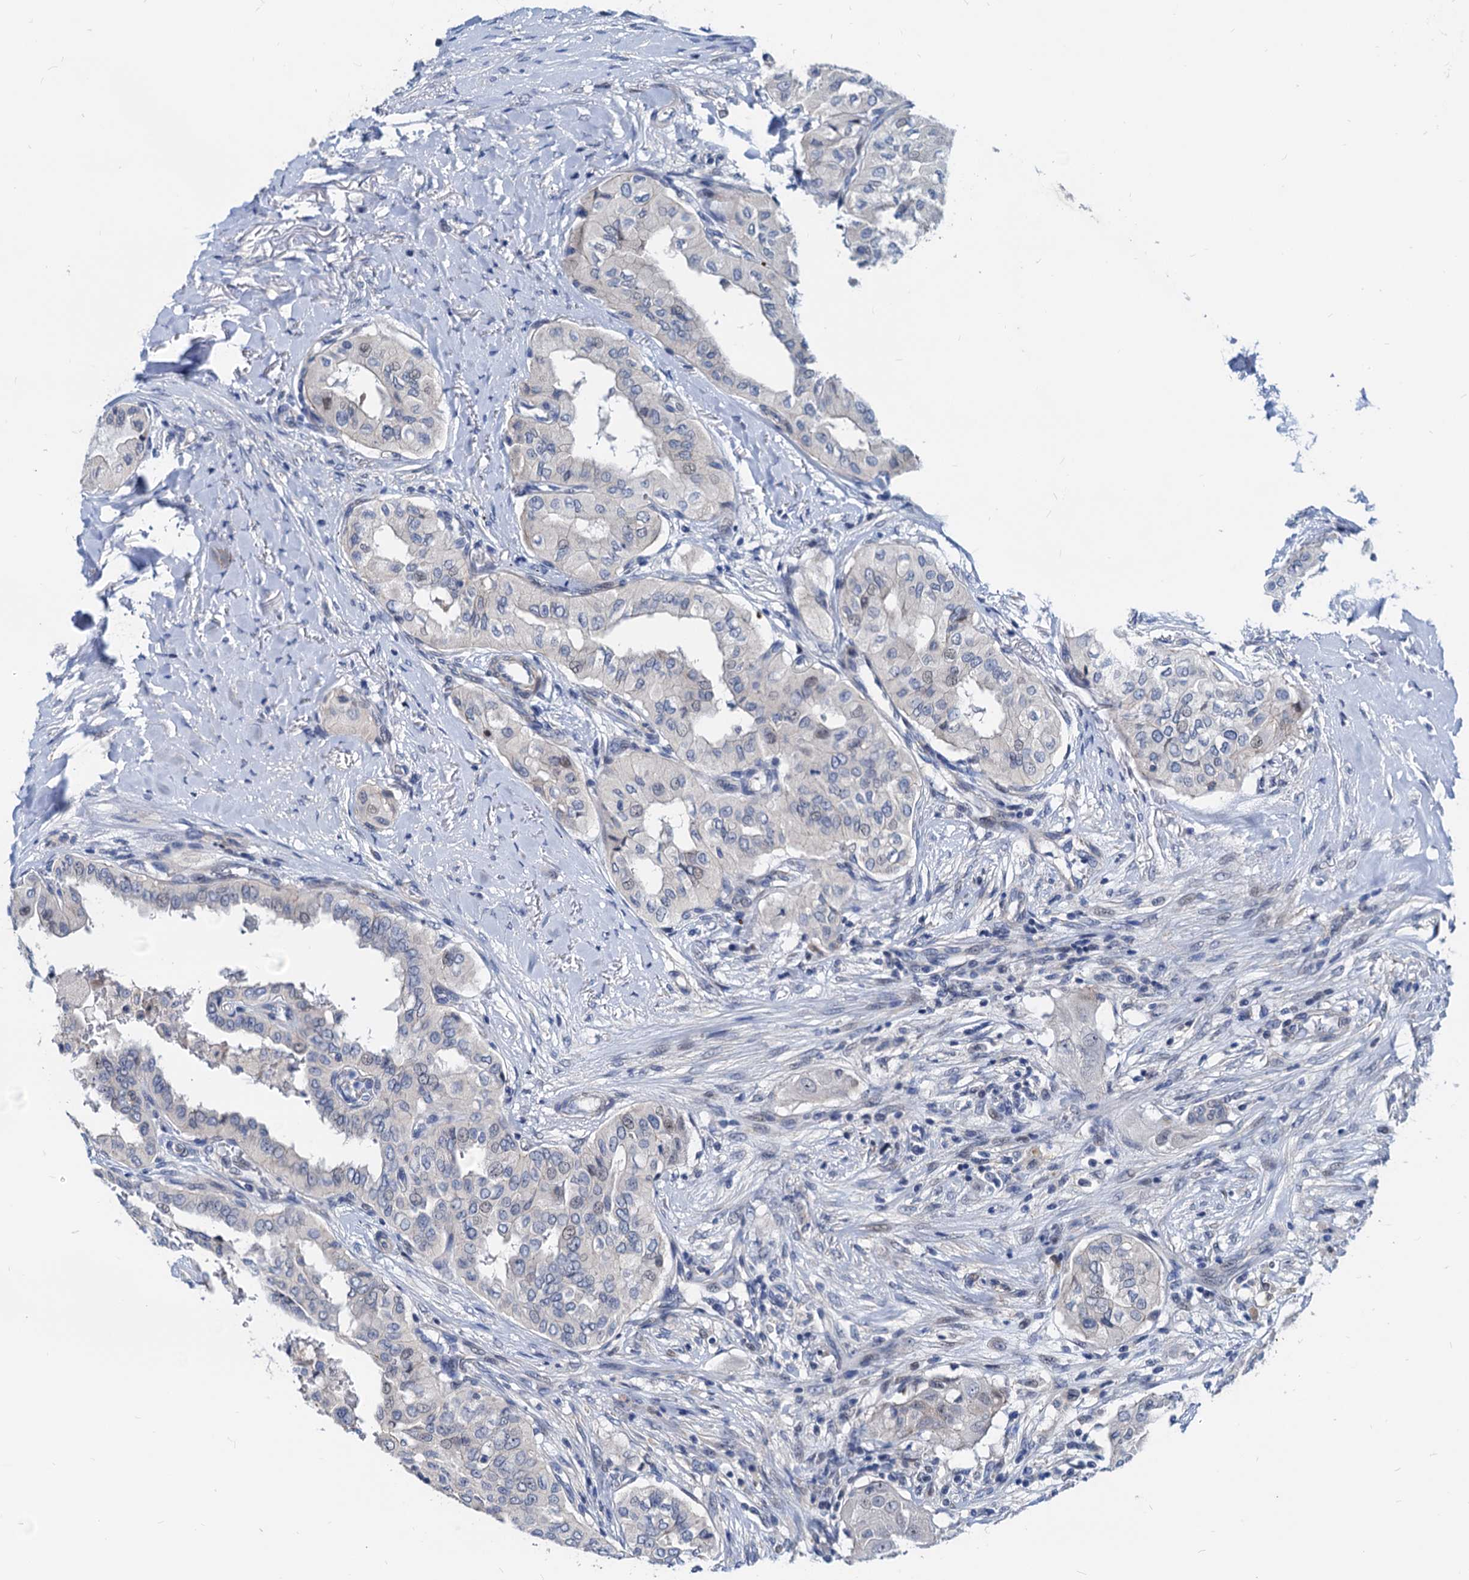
{"staining": {"intensity": "negative", "quantity": "none", "location": "none"}, "tissue": "thyroid cancer", "cell_type": "Tumor cells", "image_type": "cancer", "snomed": [{"axis": "morphology", "description": "Papillary adenocarcinoma, NOS"}, {"axis": "topography", "description": "Thyroid gland"}], "caption": "This is an immunohistochemistry image of thyroid cancer. There is no positivity in tumor cells.", "gene": "HSF2", "patient": {"sex": "female", "age": 59}}